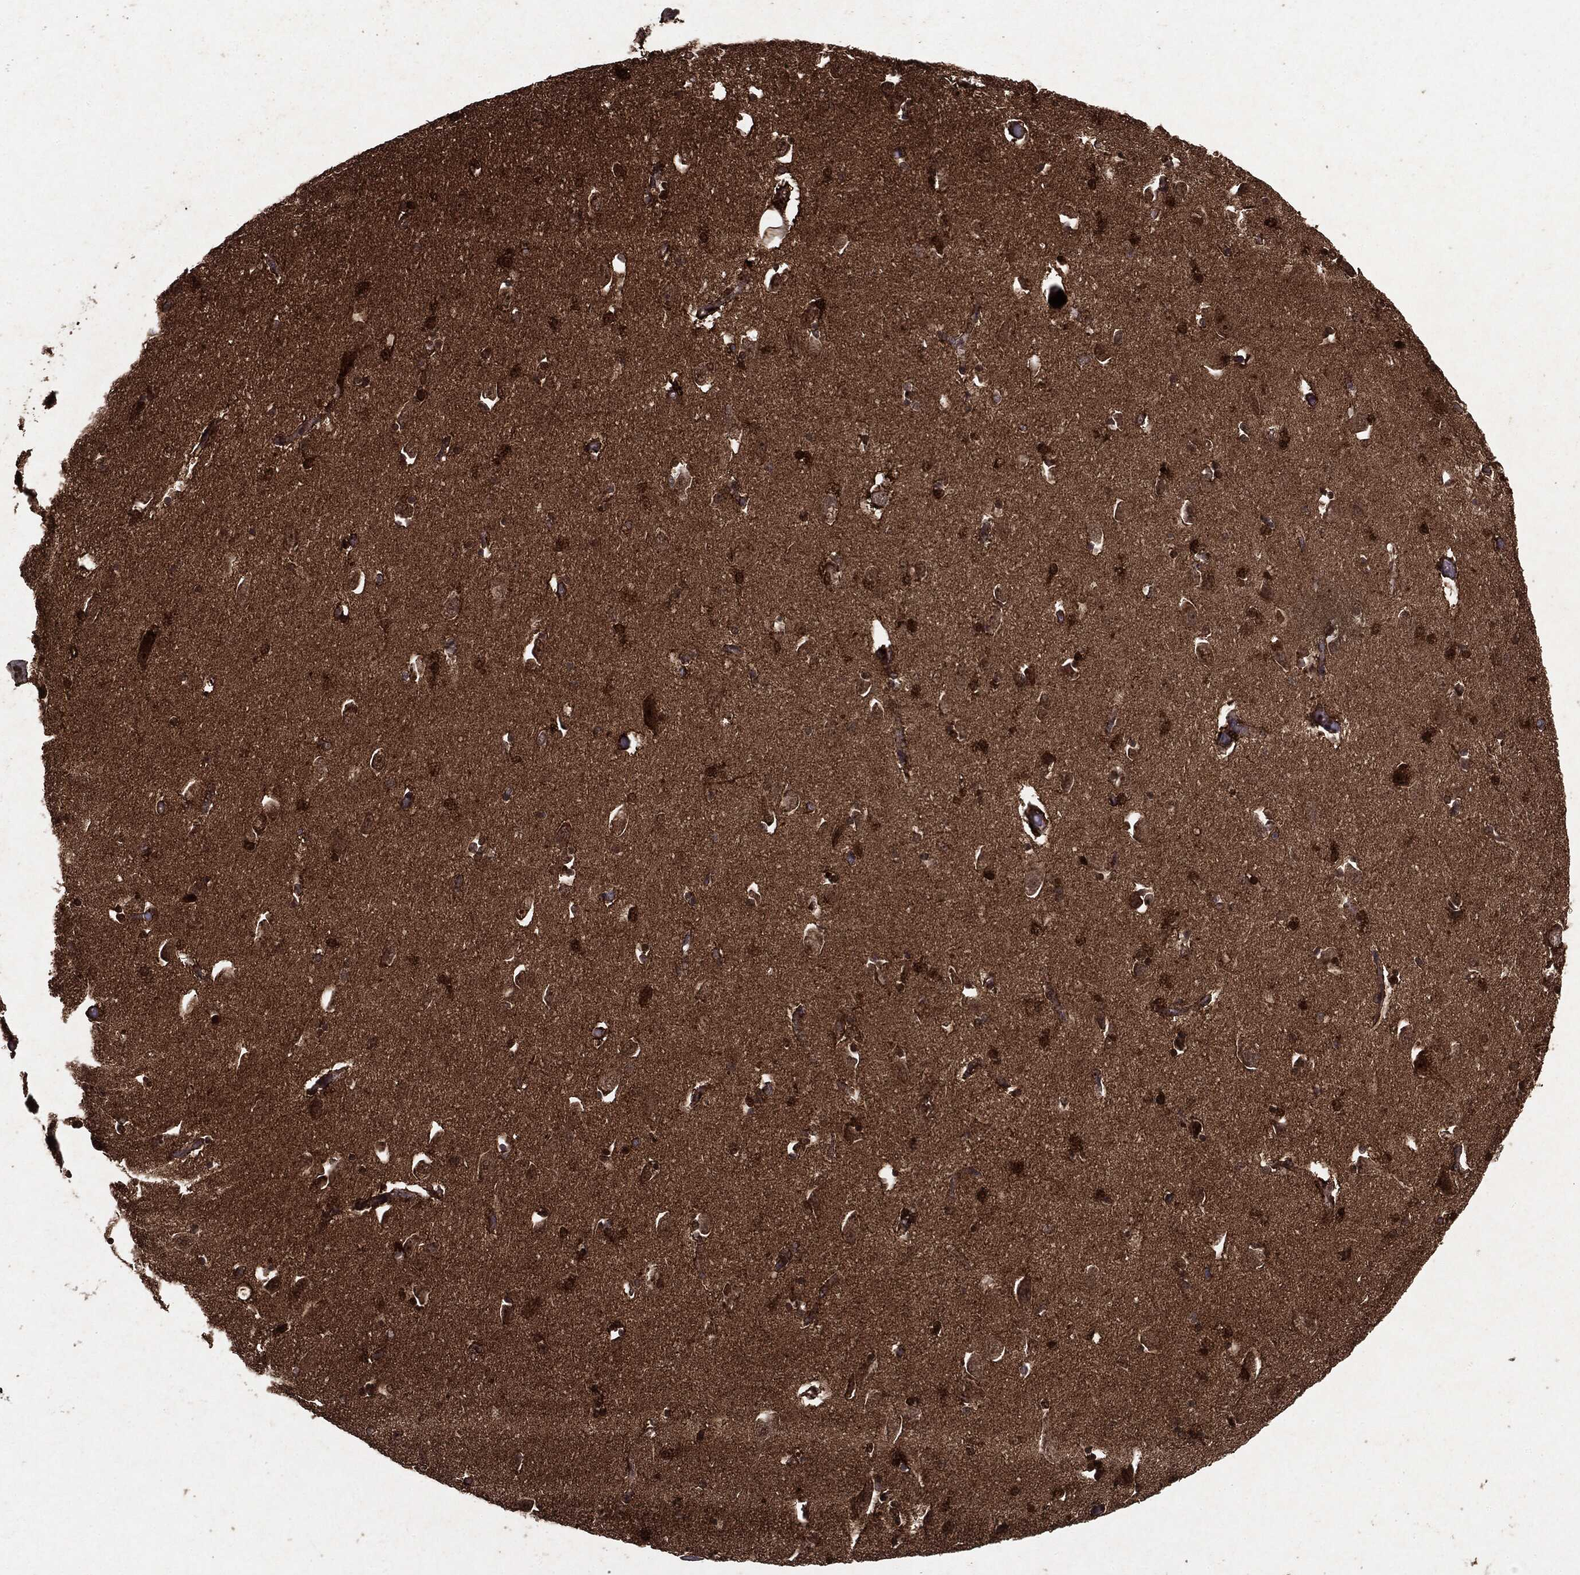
{"staining": {"intensity": "strong", "quantity": "<25%", "location": "cytoplasmic/membranous,nuclear"}, "tissue": "hippocampus", "cell_type": "Glial cells", "image_type": "normal", "snomed": [{"axis": "morphology", "description": "Normal tissue, NOS"}, {"axis": "topography", "description": "Lateral ventricle wall"}, {"axis": "topography", "description": "Hippocampus"}], "caption": "Immunohistochemistry micrograph of unremarkable human hippocampus stained for a protein (brown), which reveals medium levels of strong cytoplasmic/membranous,nuclear staining in about <25% of glial cells.", "gene": "PEBP1", "patient": {"sex": "female", "age": 63}}